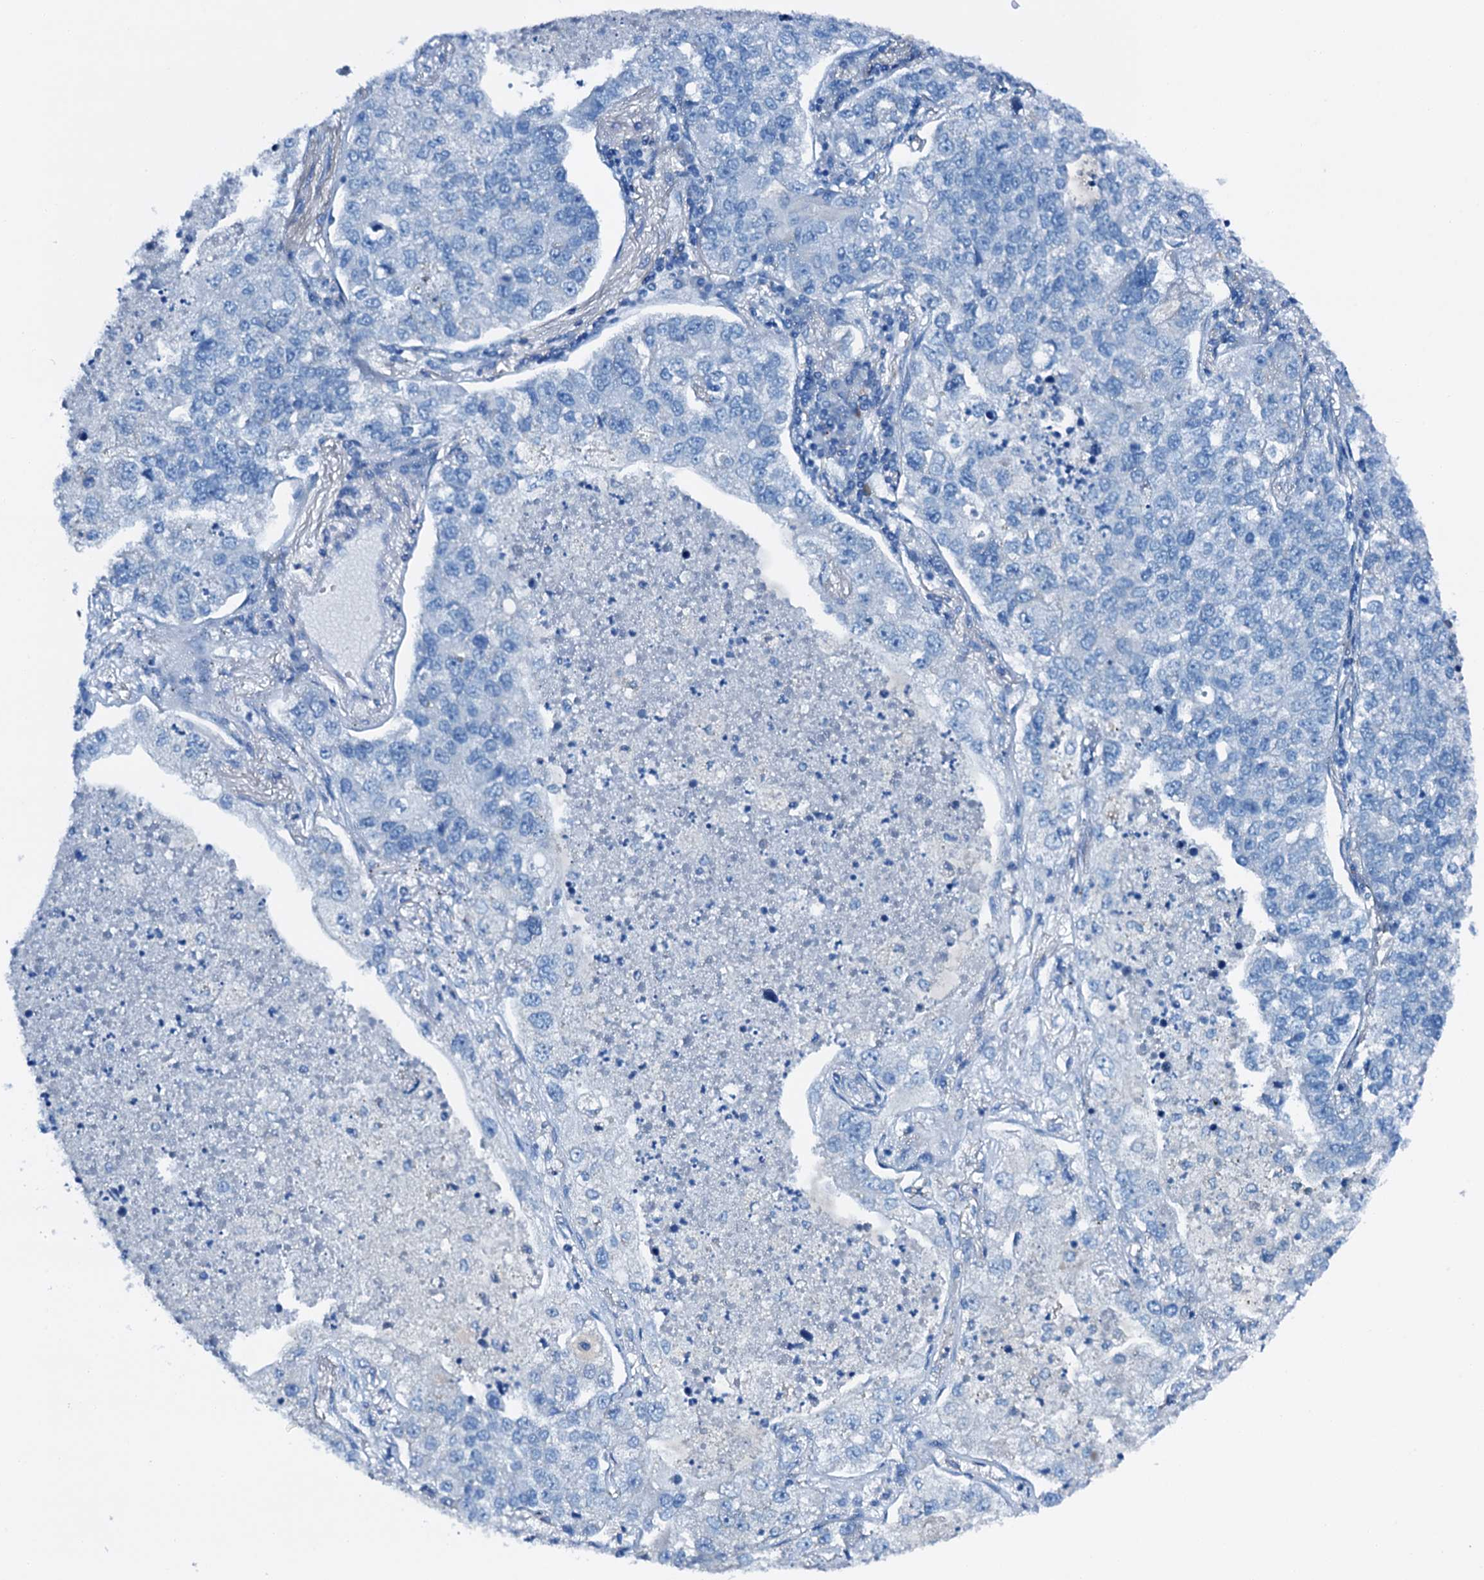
{"staining": {"intensity": "negative", "quantity": "none", "location": "none"}, "tissue": "lung cancer", "cell_type": "Tumor cells", "image_type": "cancer", "snomed": [{"axis": "morphology", "description": "Adenocarcinoma, NOS"}, {"axis": "topography", "description": "Lung"}], "caption": "DAB (3,3'-diaminobenzidine) immunohistochemical staining of human lung cancer shows no significant positivity in tumor cells.", "gene": "C1QTNF4", "patient": {"sex": "male", "age": 49}}